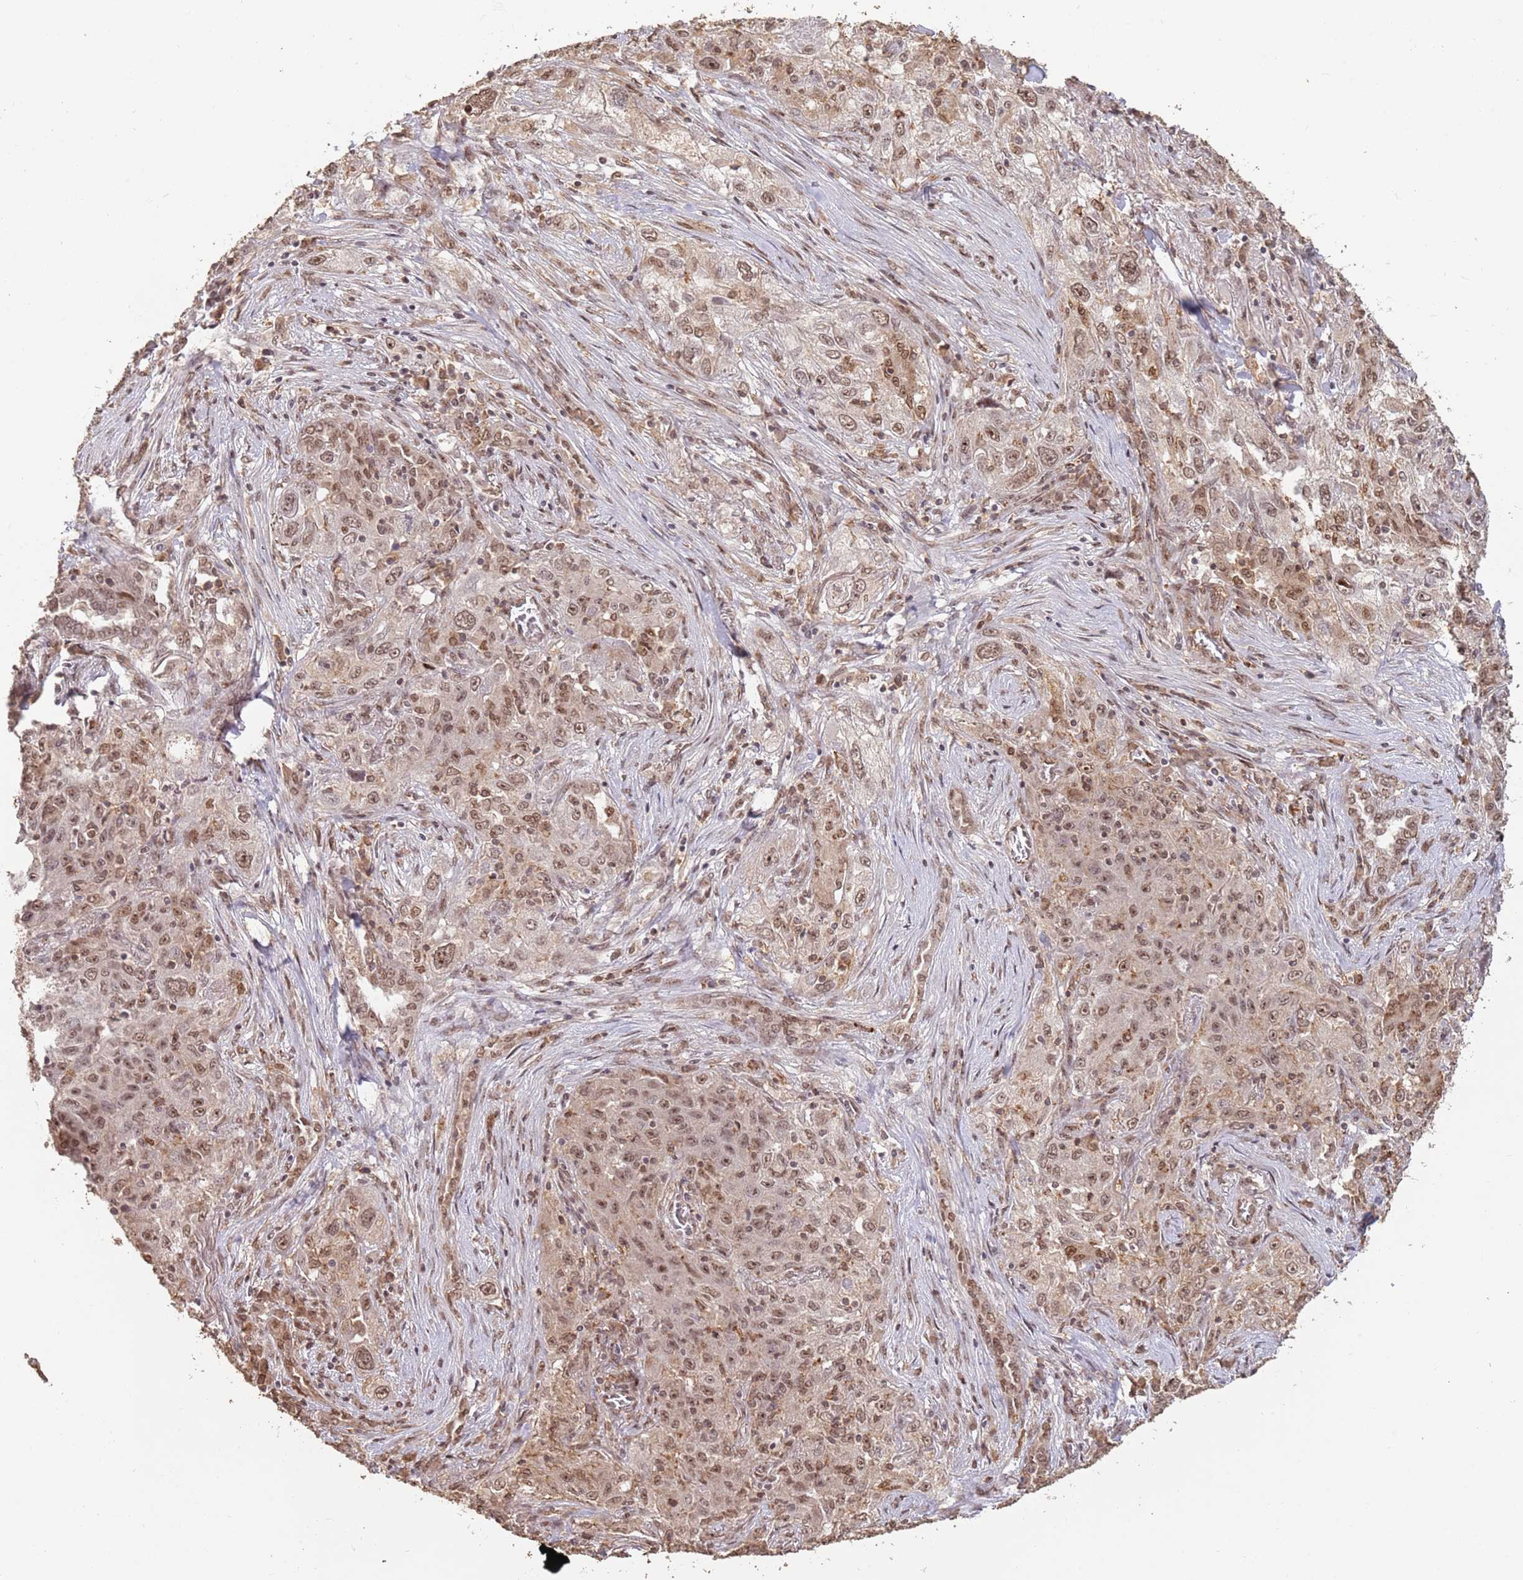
{"staining": {"intensity": "moderate", "quantity": ">75%", "location": "nuclear"}, "tissue": "lung cancer", "cell_type": "Tumor cells", "image_type": "cancer", "snomed": [{"axis": "morphology", "description": "Squamous cell carcinoma, NOS"}, {"axis": "topography", "description": "Lung"}], "caption": "Immunohistochemical staining of human lung cancer exhibits medium levels of moderate nuclear positivity in about >75% of tumor cells.", "gene": "RFXANK", "patient": {"sex": "female", "age": 69}}